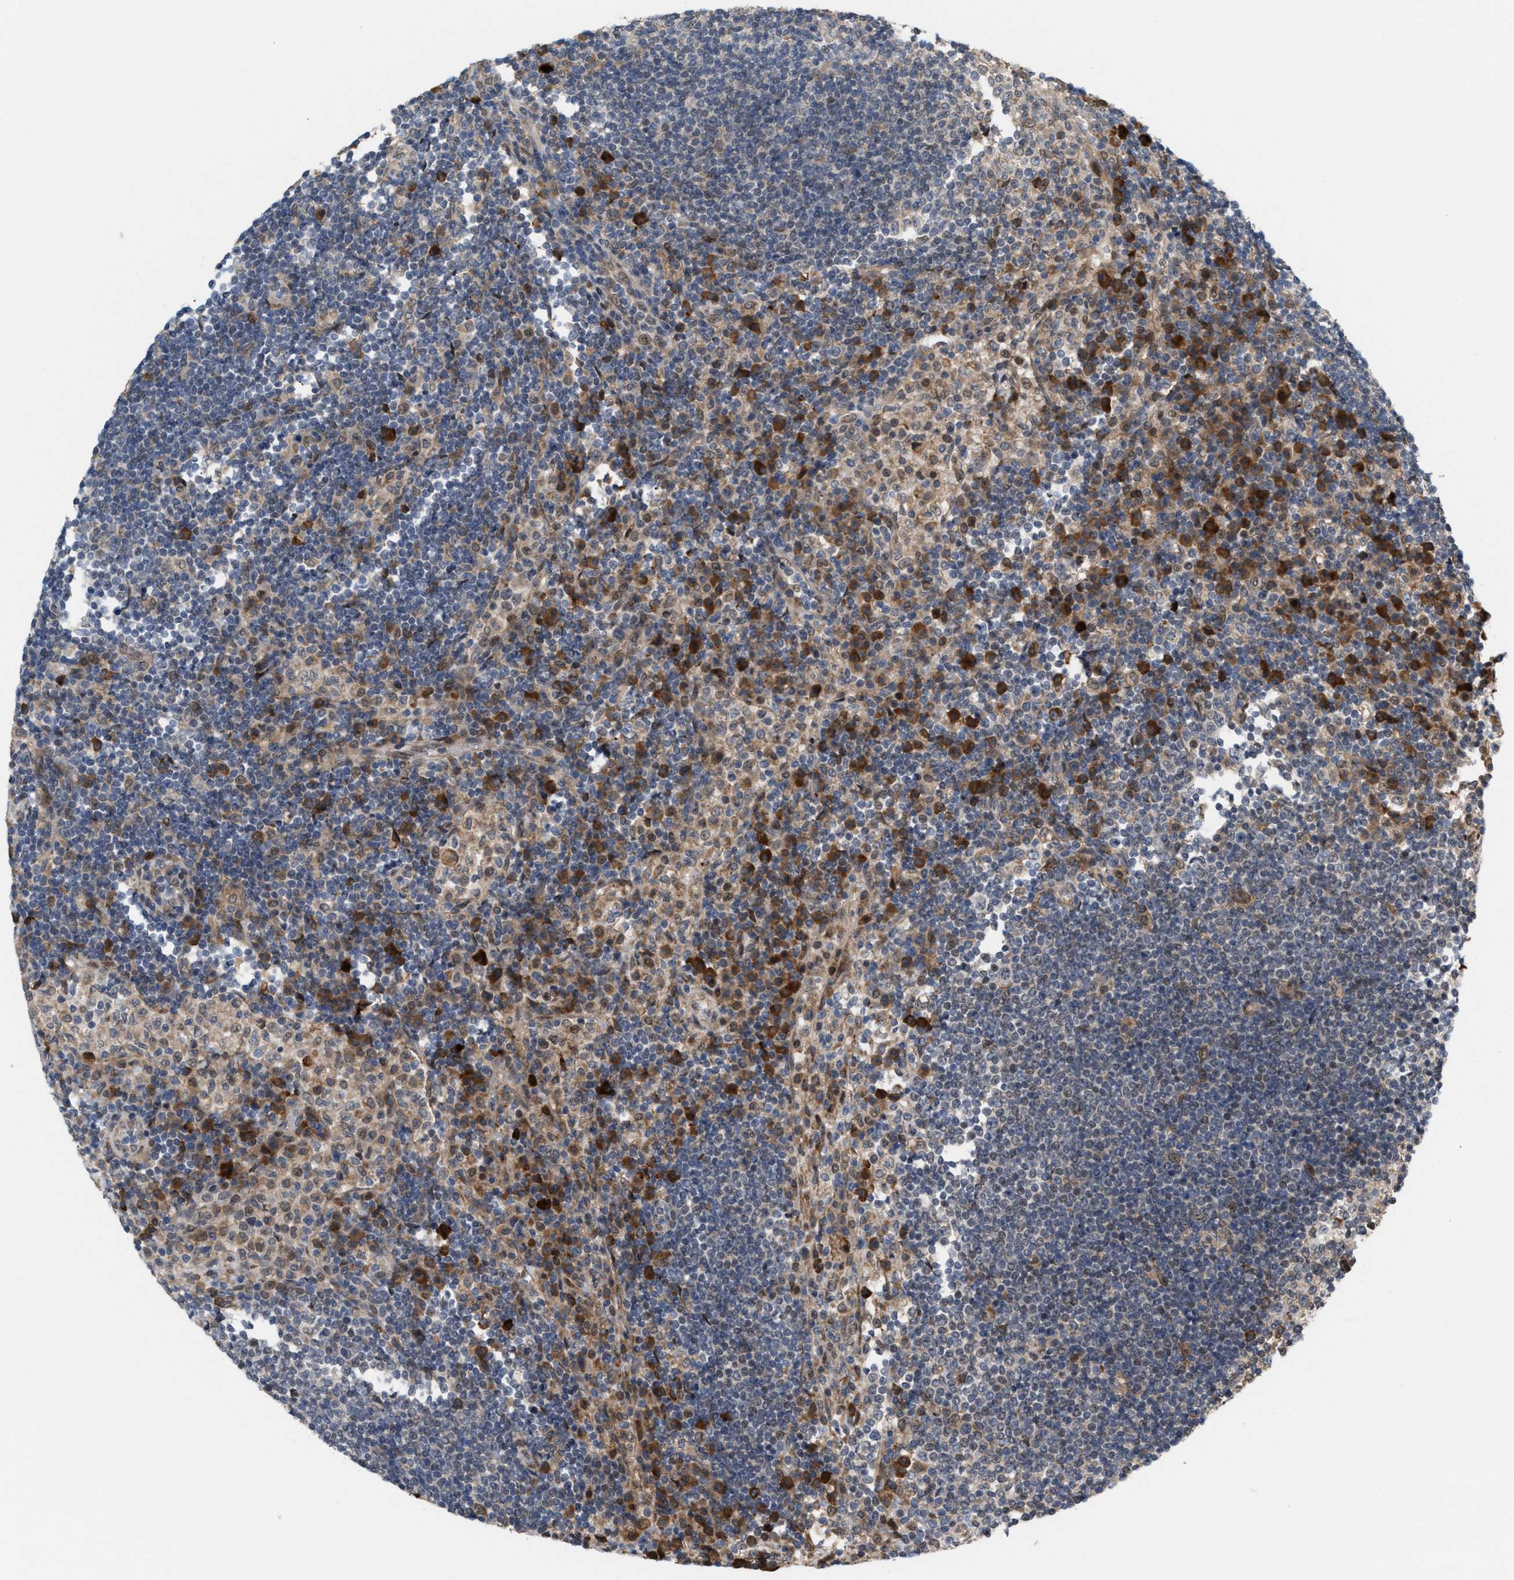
{"staining": {"intensity": "weak", "quantity": "<25%", "location": "cytoplasmic/membranous"}, "tissue": "lymph node", "cell_type": "Germinal center cells", "image_type": "normal", "snomed": [{"axis": "morphology", "description": "Normal tissue, NOS"}, {"axis": "topography", "description": "Lymph node"}], "caption": "IHC histopathology image of benign human lymph node stained for a protein (brown), which reveals no positivity in germinal center cells.", "gene": "MFSD6", "patient": {"sex": "female", "age": 53}}